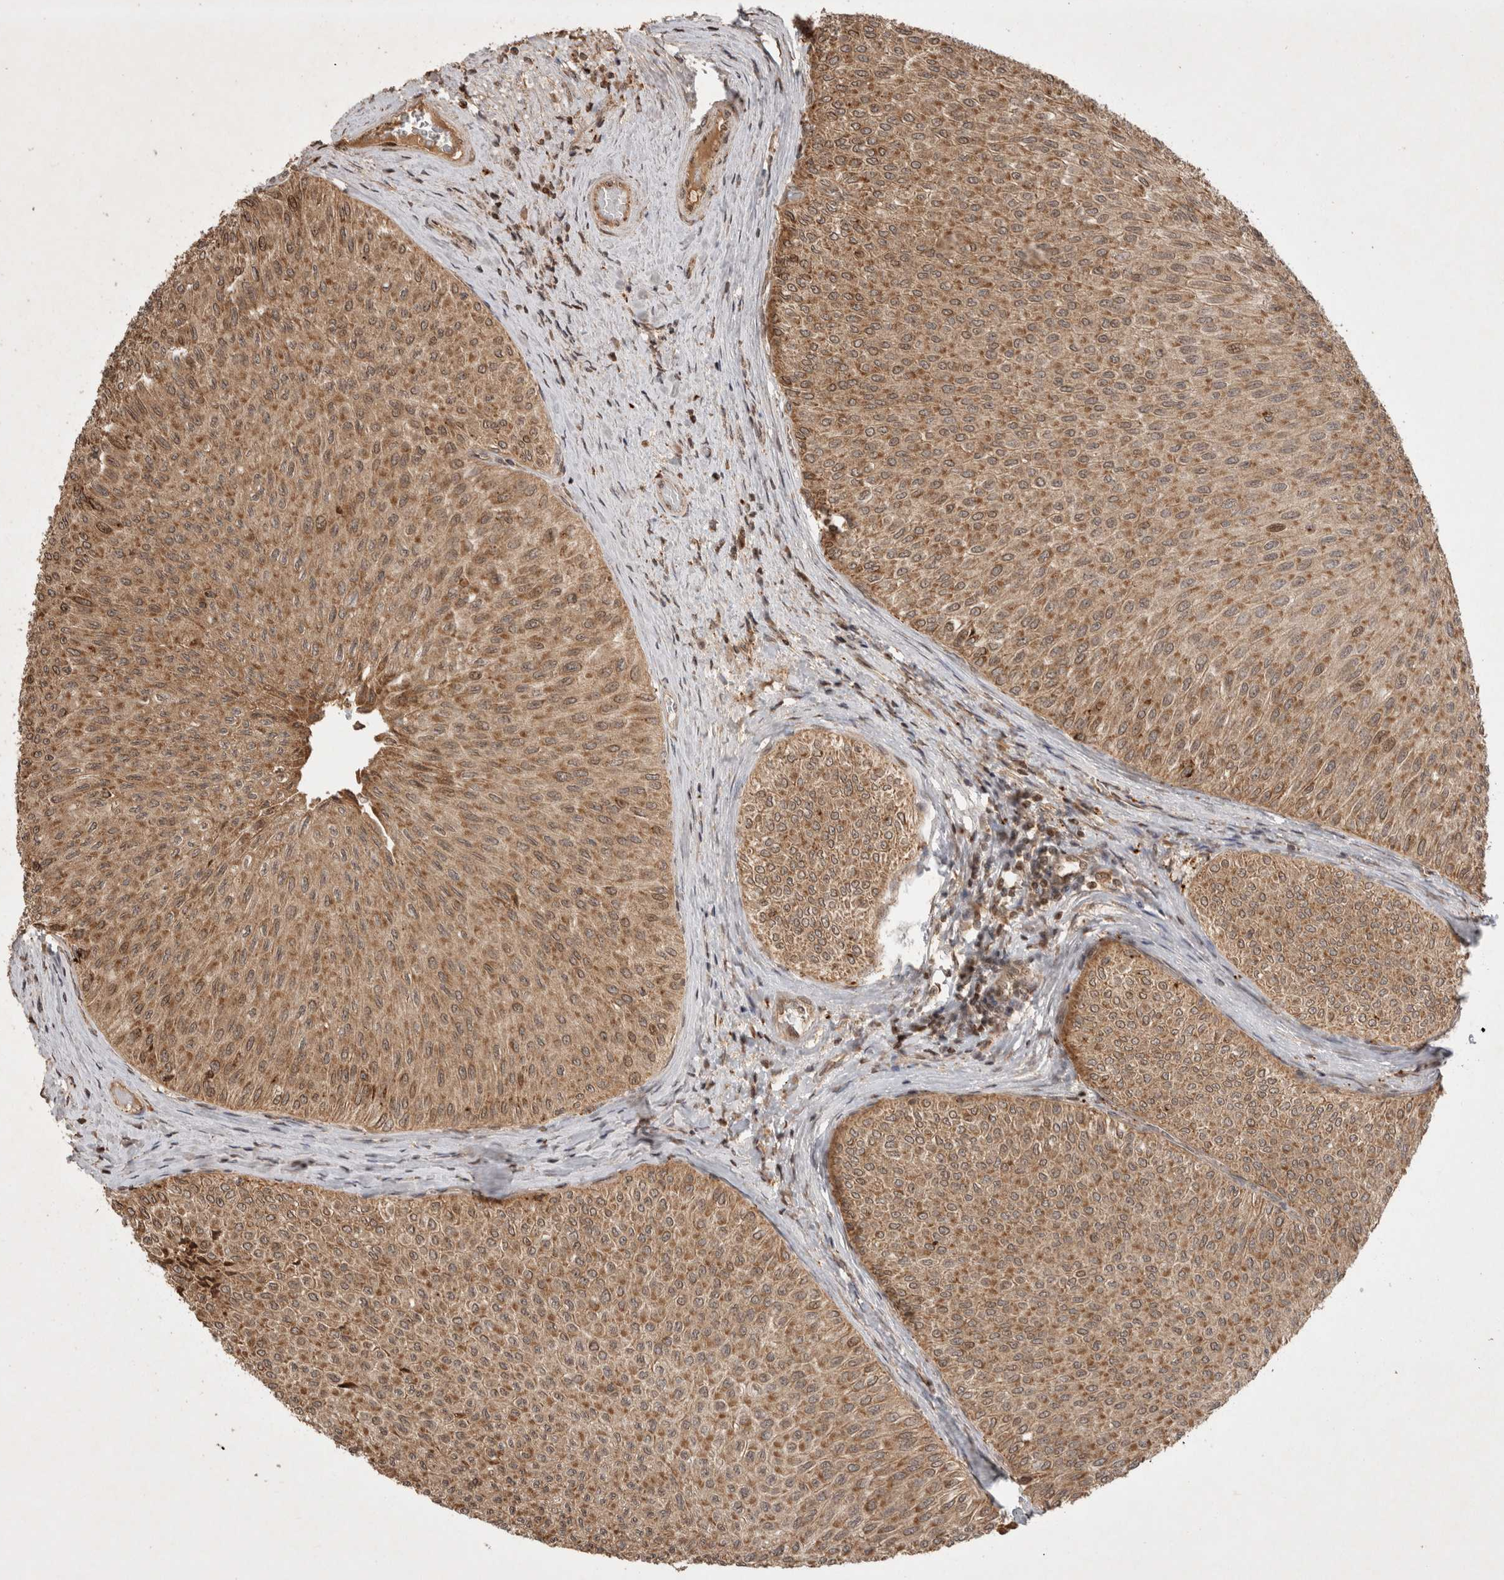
{"staining": {"intensity": "moderate", "quantity": ">75%", "location": "cytoplasmic/membranous"}, "tissue": "urothelial cancer", "cell_type": "Tumor cells", "image_type": "cancer", "snomed": [{"axis": "morphology", "description": "Urothelial carcinoma, Low grade"}, {"axis": "topography", "description": "Urinary bladder"}], "caption": "IHC of human urothelial carcinoma (low-grade) displays medium levels of moderate cytoplasmic/membranous expression in about >75% of tumor cells.", "gene": "FAM221A", "patient": {"sex": "male", "age": 78}}